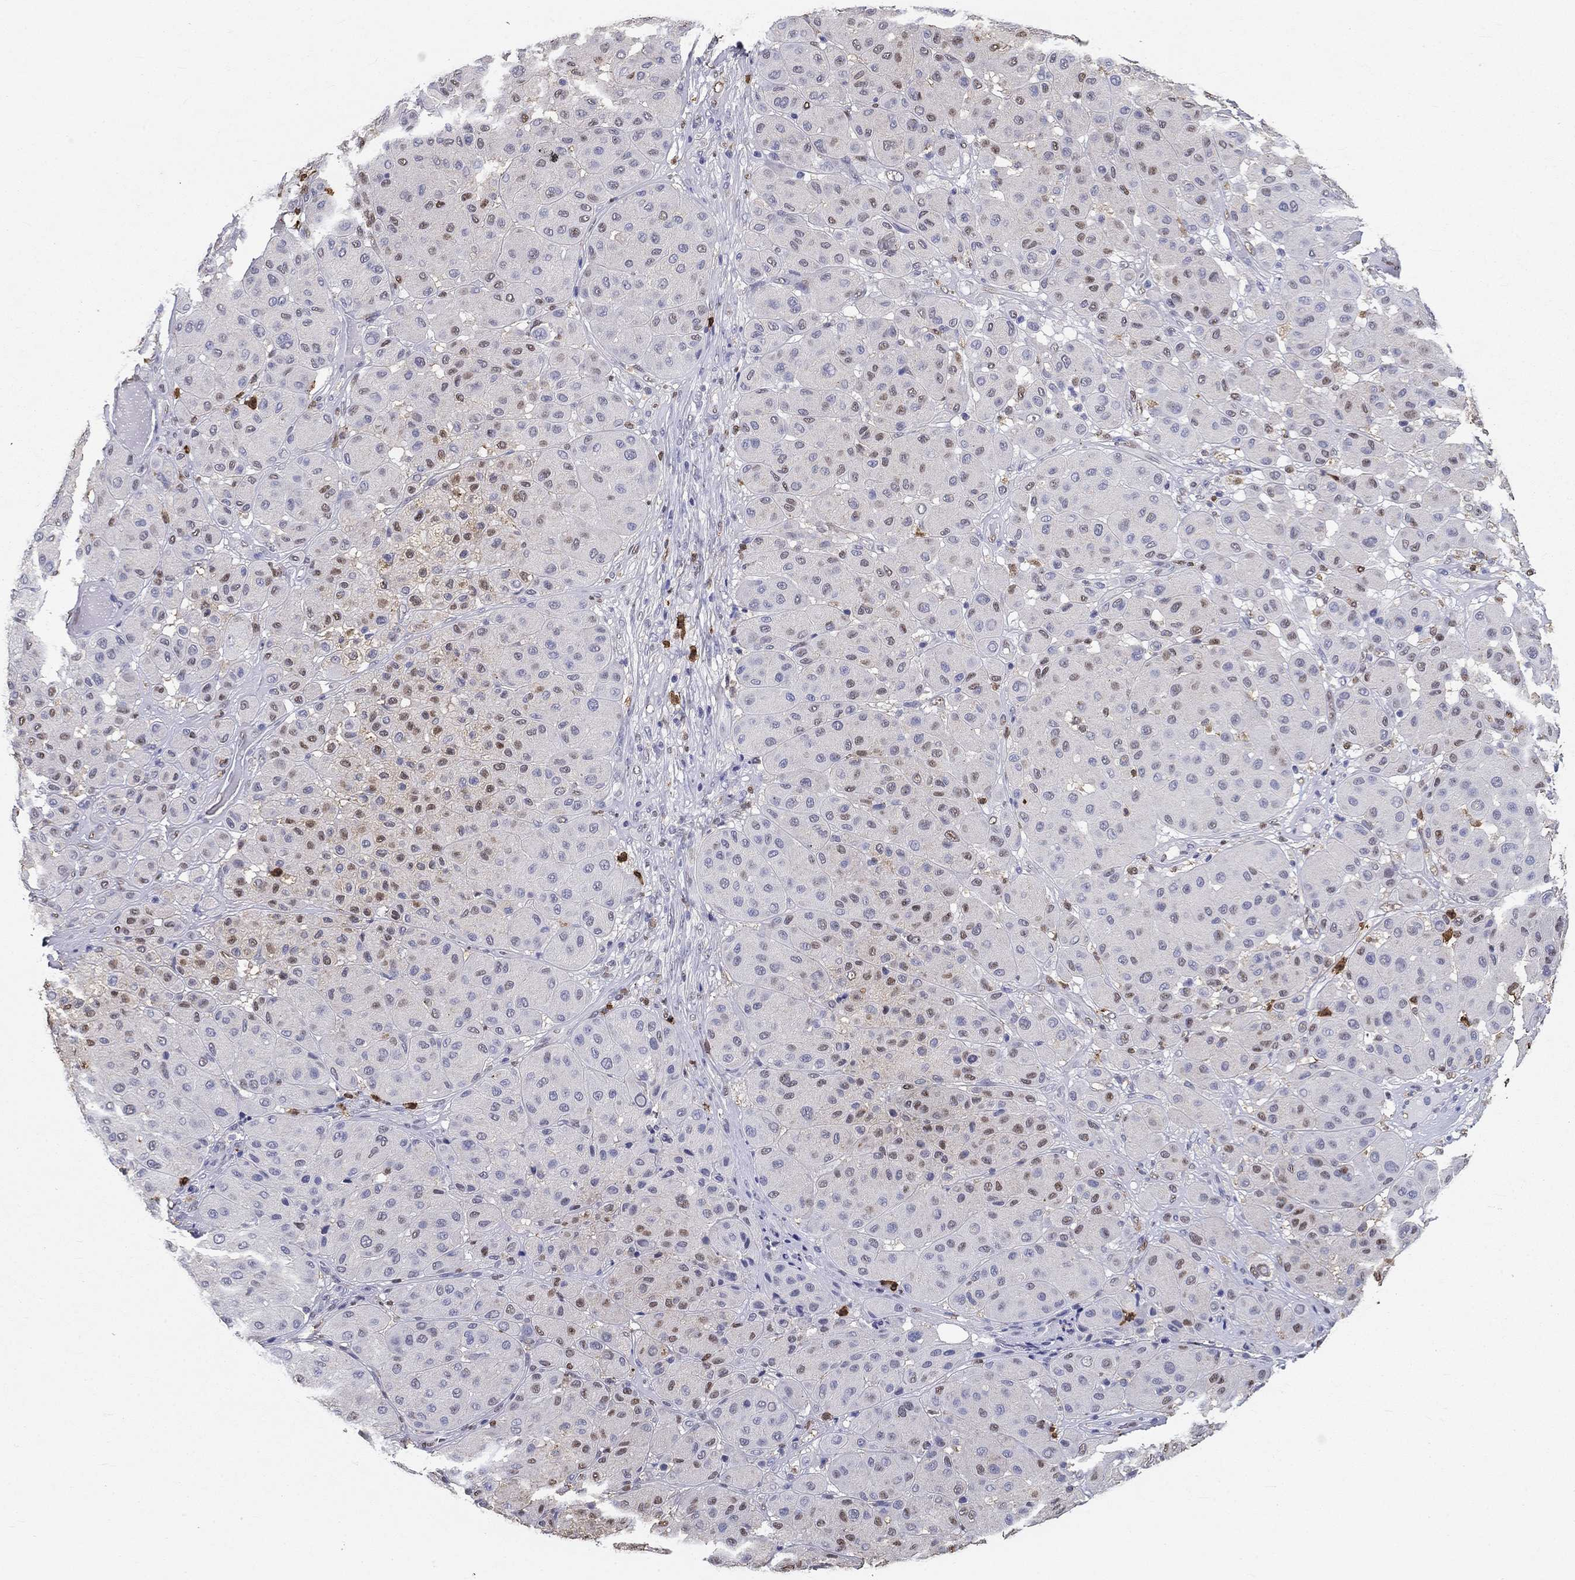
{"staining": {"intensity": "moderate", "quantity": "<25%", "location": "nuclear"}, "tissue": "melanoma", "cell_type": "Tumor cells", "image_type": "cancer", "snomed": [{"axis": "morphology", "description": "Malignant melanoma, Metastatic site"}, {"axis": "topography", "description": "Smooth muscle"}], "caption": "Human malignant melanoma (metastatic site) stained for a protein (brown) demonstrates moderate nuclear positive positivity in approximately <25% of tumor cells.", "gene": "IGSF8", "patient": {"sex": "male", "age": 41}}